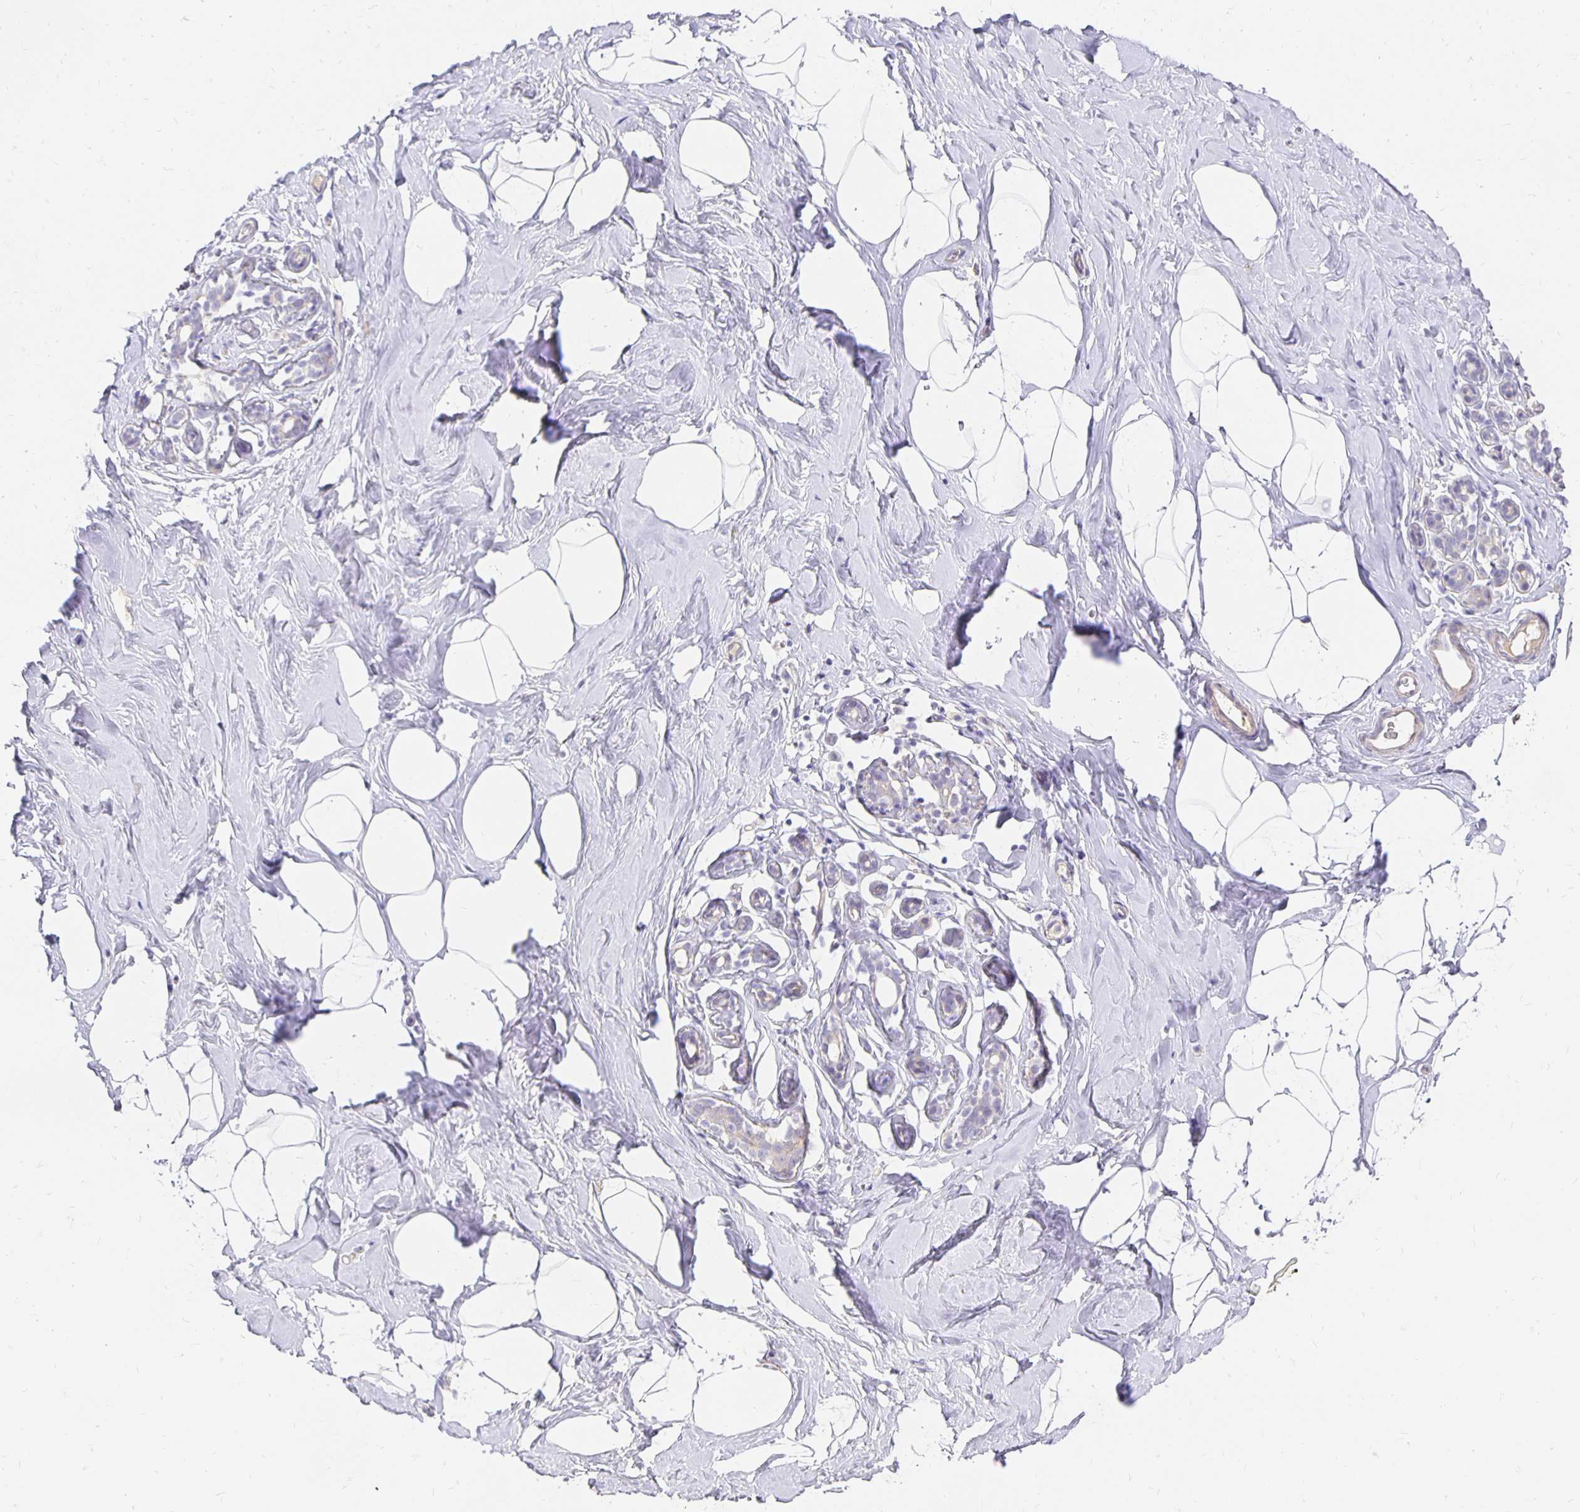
{"staining": {"intensity": "negative", "quantity": "none", "location": "none"}, "tissue": "breast", "cell_type": "Adipocytes", "image_type": "normal", "snomed": [{"axis": "morphology", "description": "Normal tissue, NOS"}, {"axis": "topography", "description": "Breast"}], "caption": "IHC micrograph of unremarkable breast: human breast stained with DAB reveals no significant protein expression in adipocytes.", "gene": "PLOD1", "patient": {"sex": "female", "age": 32}}